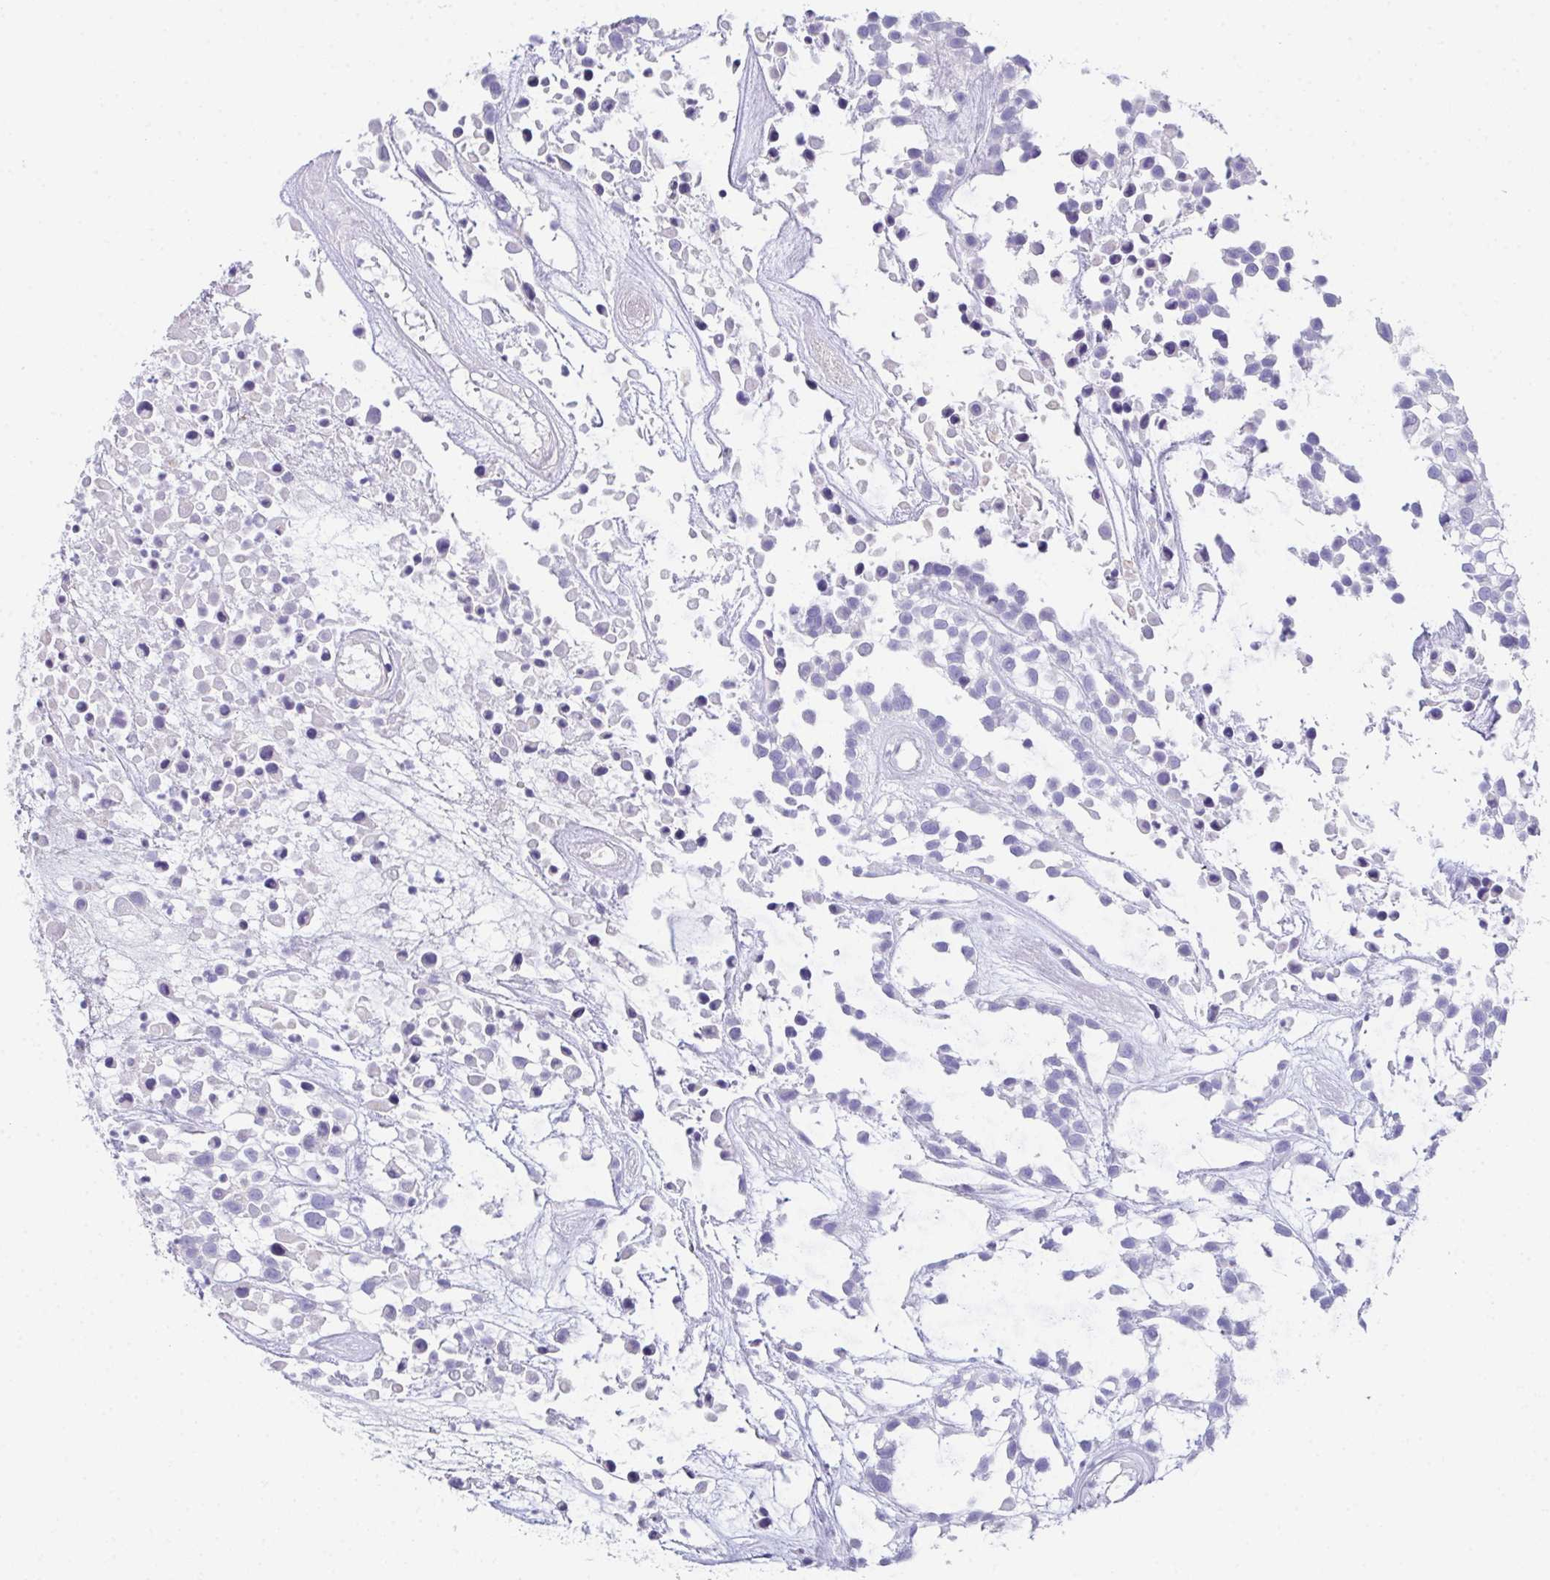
{"staining": {"intensity": "negative", "quantity": "none", "location": "none"}, "tissue": "urothelial cancer", "cell_type": "Tumor cells", "image_type": "cancer", "snomed": [{"axis": "morphology", "description": "Urothelial carcinoma, High grade"}, {"axis": "topography", "description": "Urinary bladder"}], "caption": "Immunohistochemistry histopathology image of neoplastic tissue: urothelial cancer stained with DAB demonstrates no significant protein positivity in tumor cells.", "gene": "TEX19", "patient": {"sex": "male", "age": 56}}